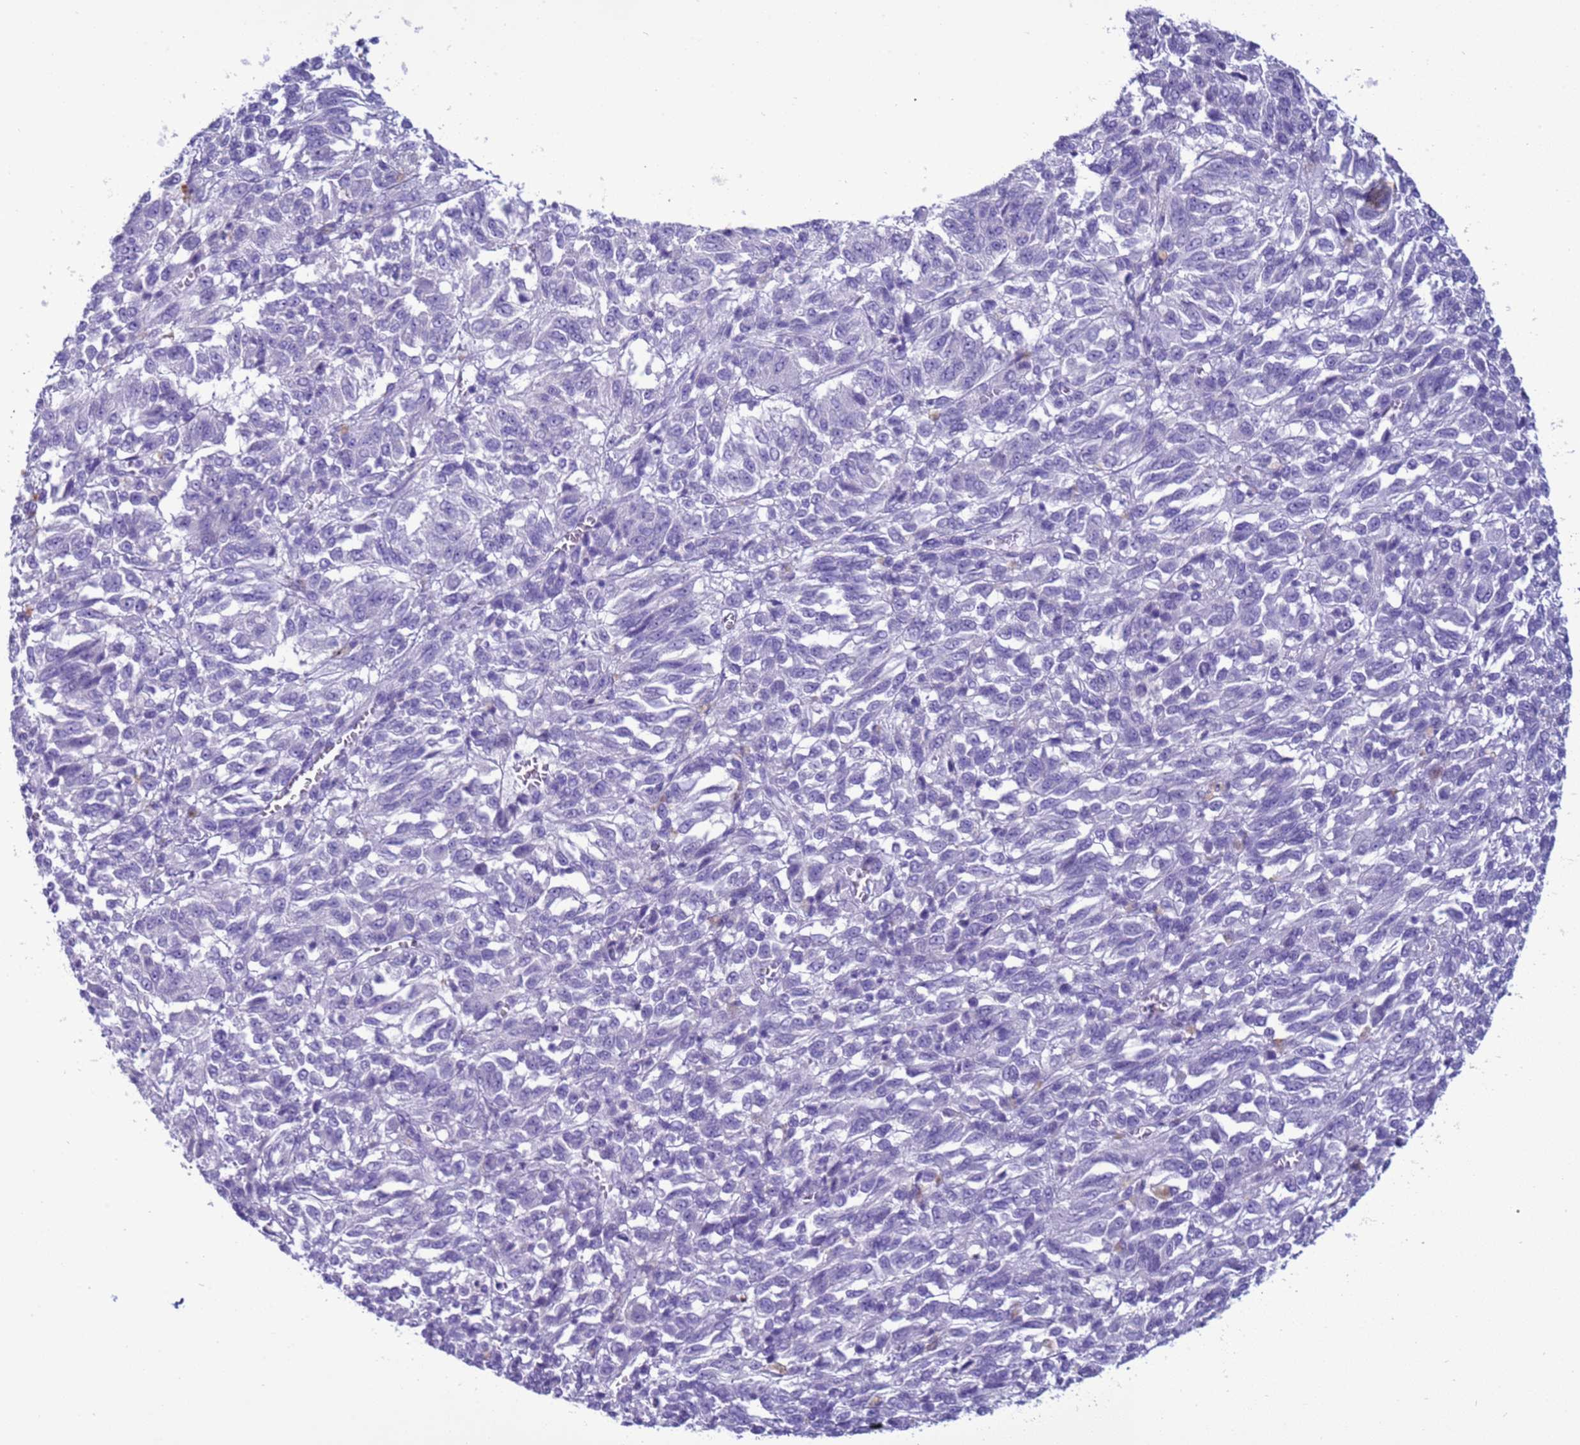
{"staining": {"intensity": "negative", "quantity": "none", "location": "none"}, "tissue": "melanoma", "cell_type": "Tumor cells", "image_type": "cancer", "snomed": [{"axis": "morphology", "description": "Malignant melanoma, Metastatic site"}, {"axis": "topography", "description": "Lung"}], "caption": "IHC image of neoplastic tissue: melanoma stained with DAB (3,3'-diaminobenzidine) displays no significant protein positivity in tumor cells.", "gene": "CST4", "patient": {"sex": "male", "age": 64}}